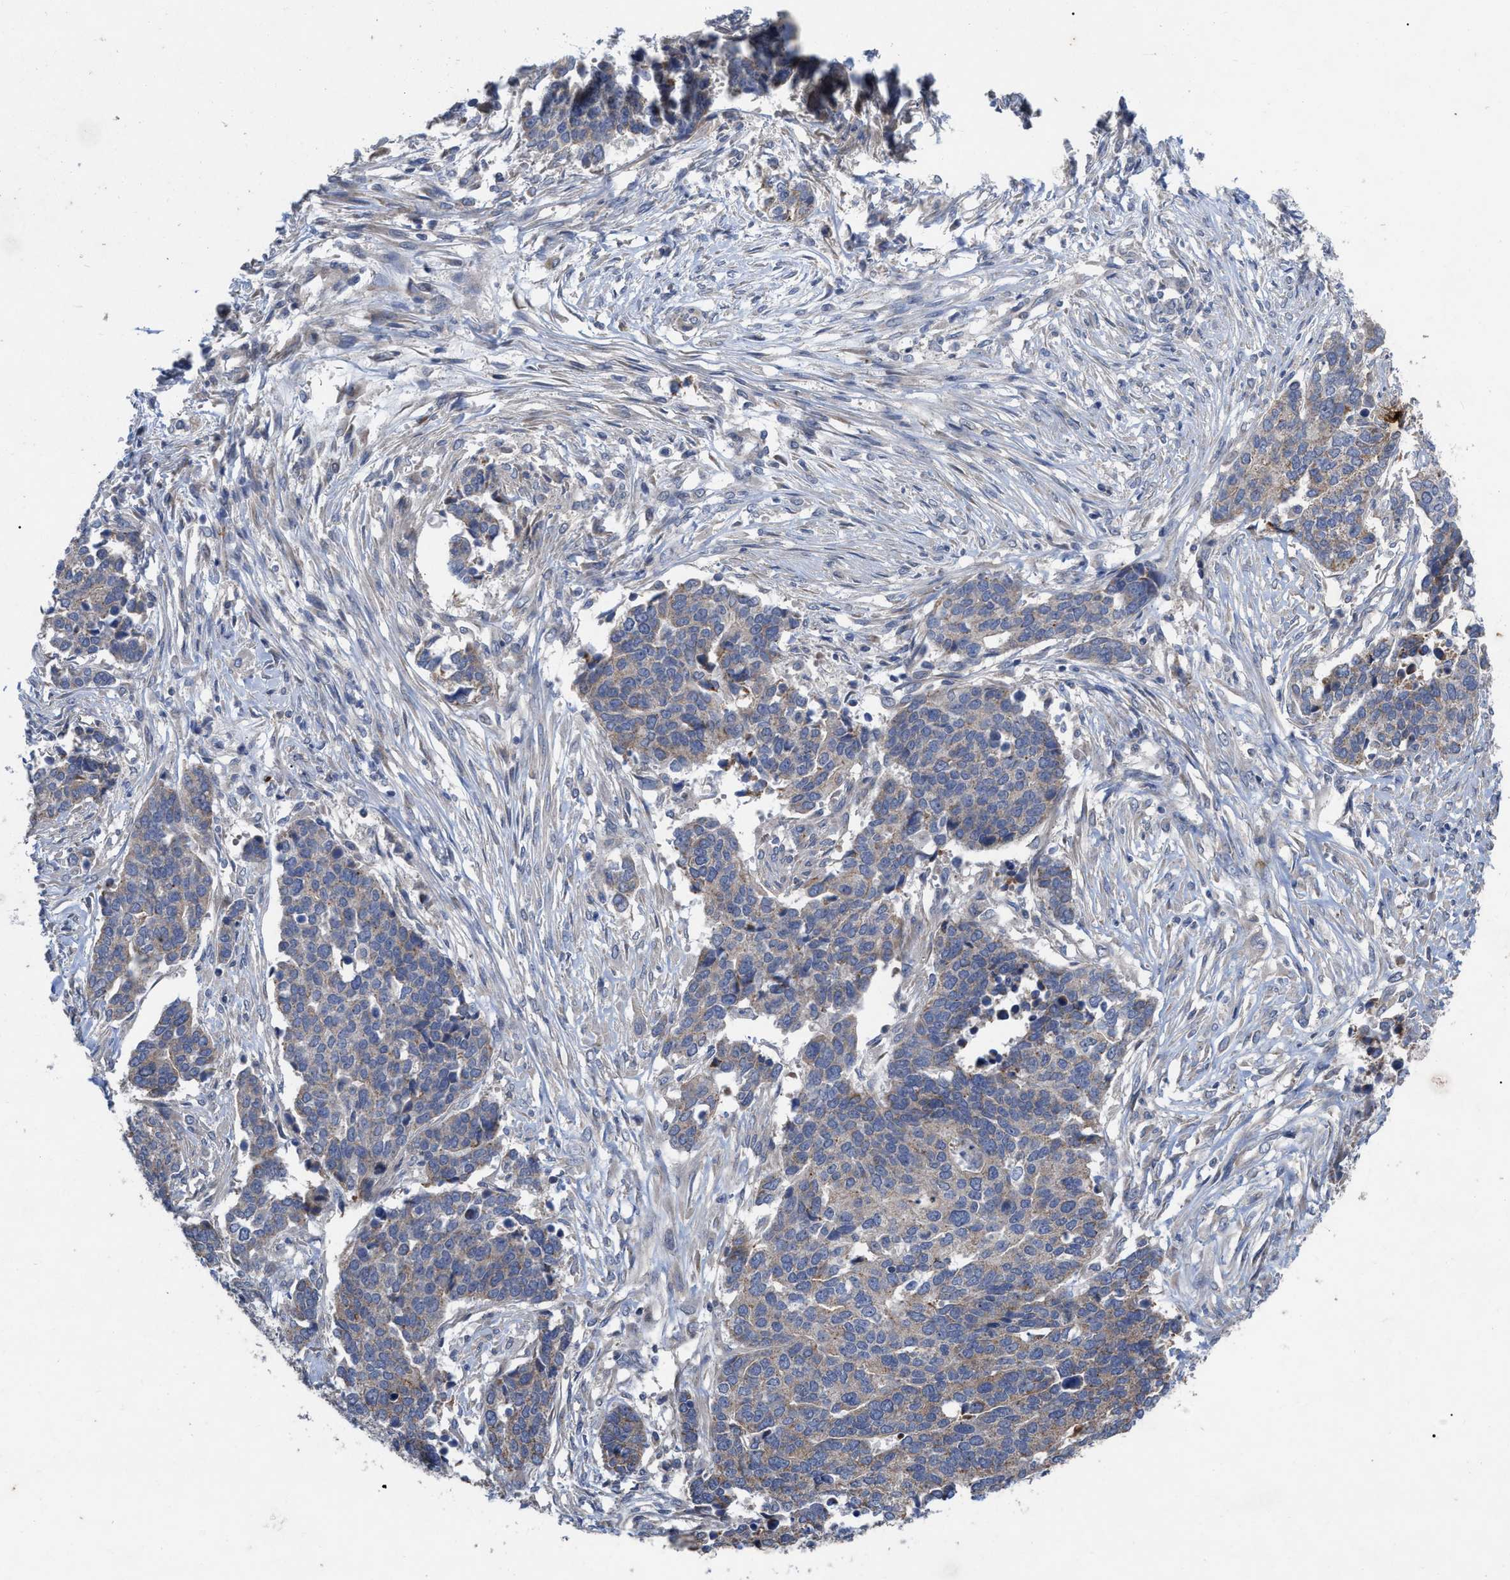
{"staining": {"intensity": "weak", "quantity": "25%-75%", "location": "cytoplasmic/membranous"}, "tissue": "ovarian cancer", "cell_type": "Tumor cells", "image_type": "cancer", "snomed": [{"axis": "morphology", "description": "Cystadenocarcinoma, serous, NOS"}, {"axis": "topography", "description": "Ovary"}], "caption": "IHC of ovarian serous cystadenocarcinoma reveals low levels of weak cytoplasmic/membranous staining in about 25%-75% of tumor cells.", "gene": "VIP", "patient": {"sex": "female", "age": 44}}